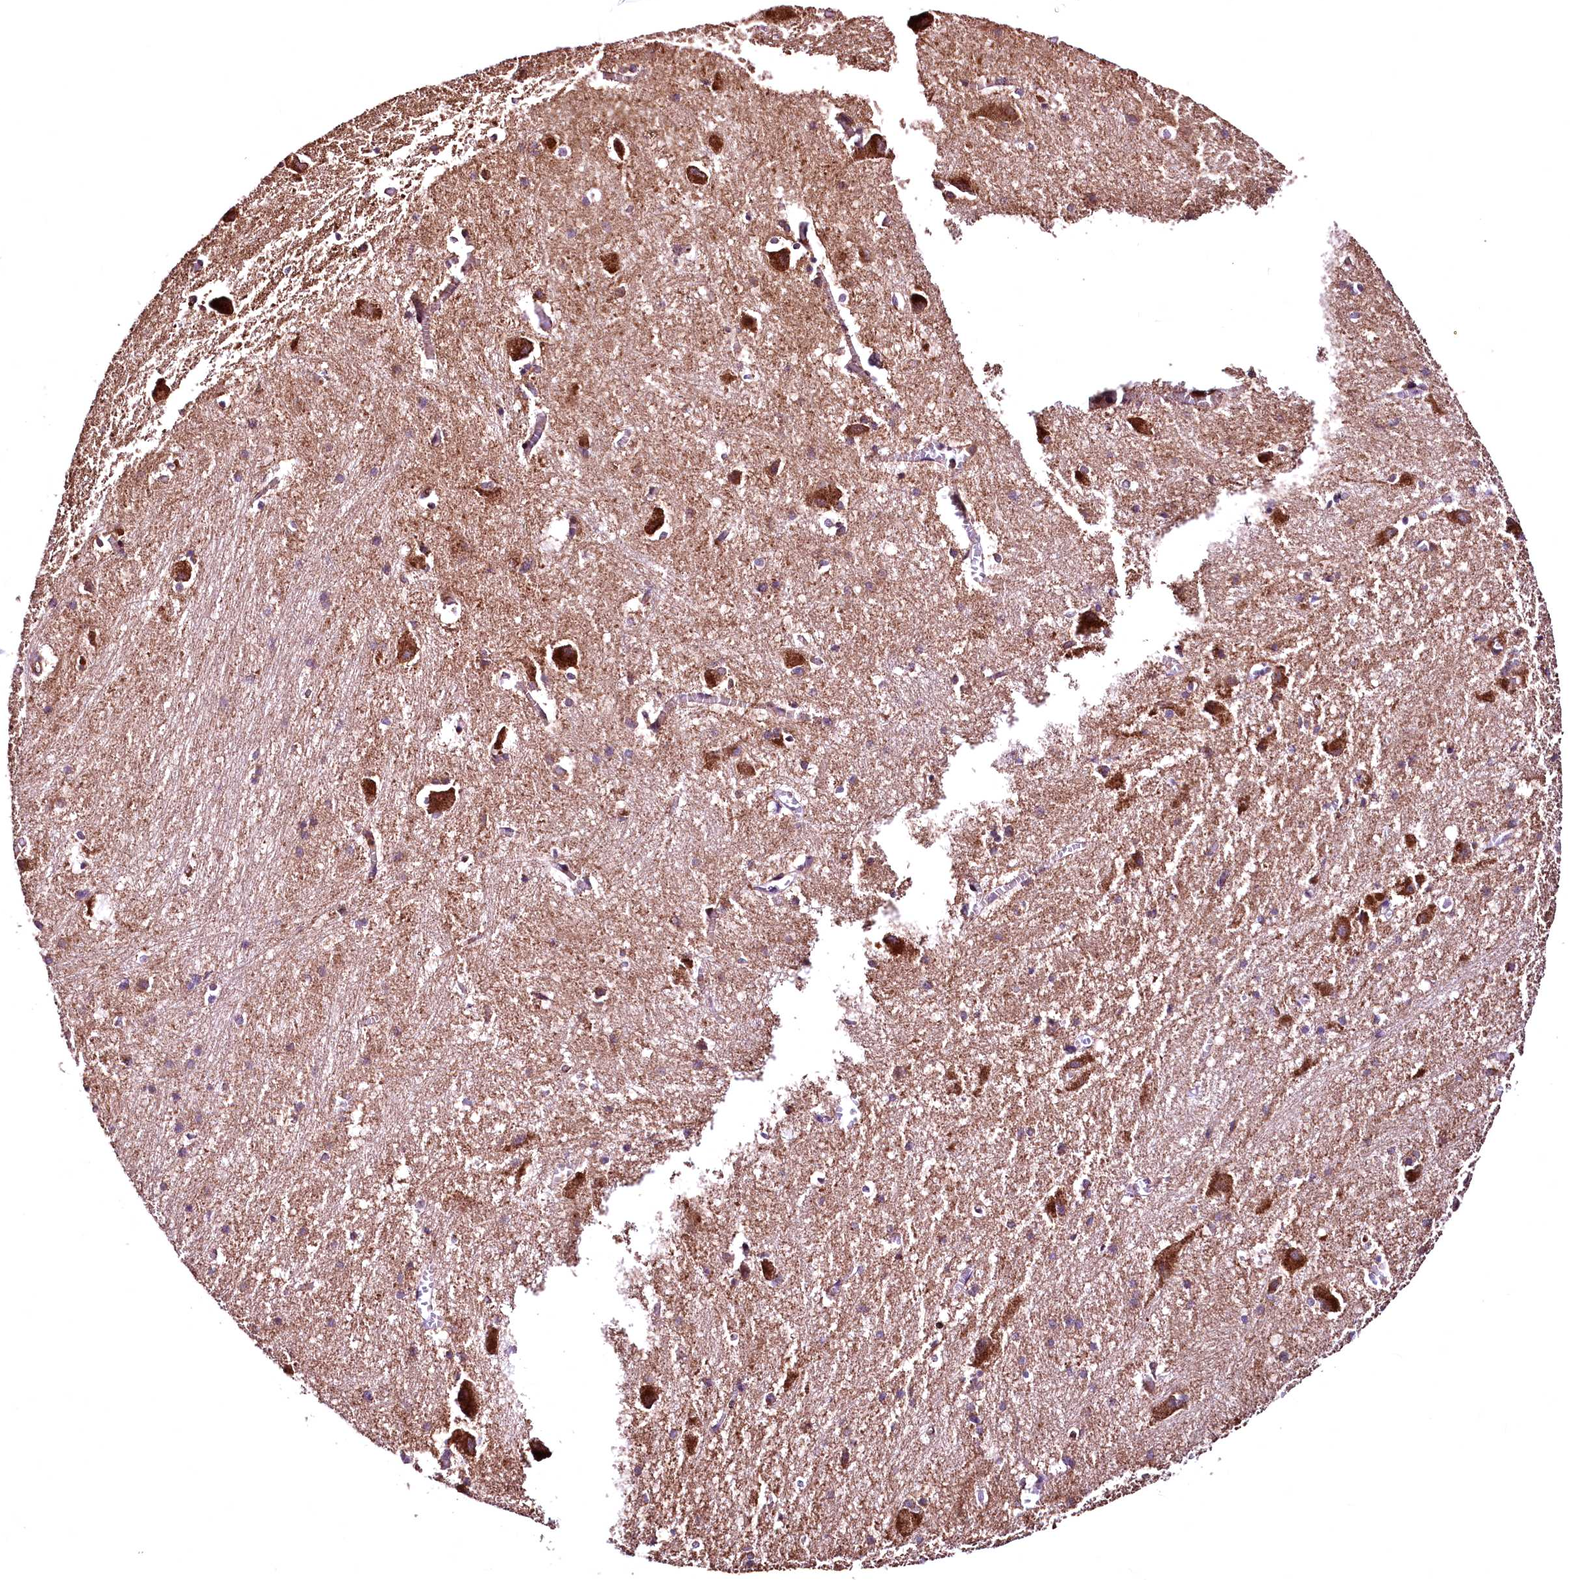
{"staining": {"intensity": "moderate", "quantity": "25%-75%", "location": "cytoplasmic/membranous"}, "tissue": "caudate", "cell_type": "Glial cells", "image_type": "normal", "snomed": [{"axis": "morphology", "description": "Normal tissue, NOS"}, {"axis": "topography", "description": "Lateral ventricle wall"}], "caption": "Protein analysis of normal caudate displays moderate cytoplasmic/membranous expression in approximately 25%-75% of glial cells. (brown staining indicates protein expression, while blue staining denotes nuclei).", "gene": "LRSAM1", "patient": {"sex": "male", "age": 37}}